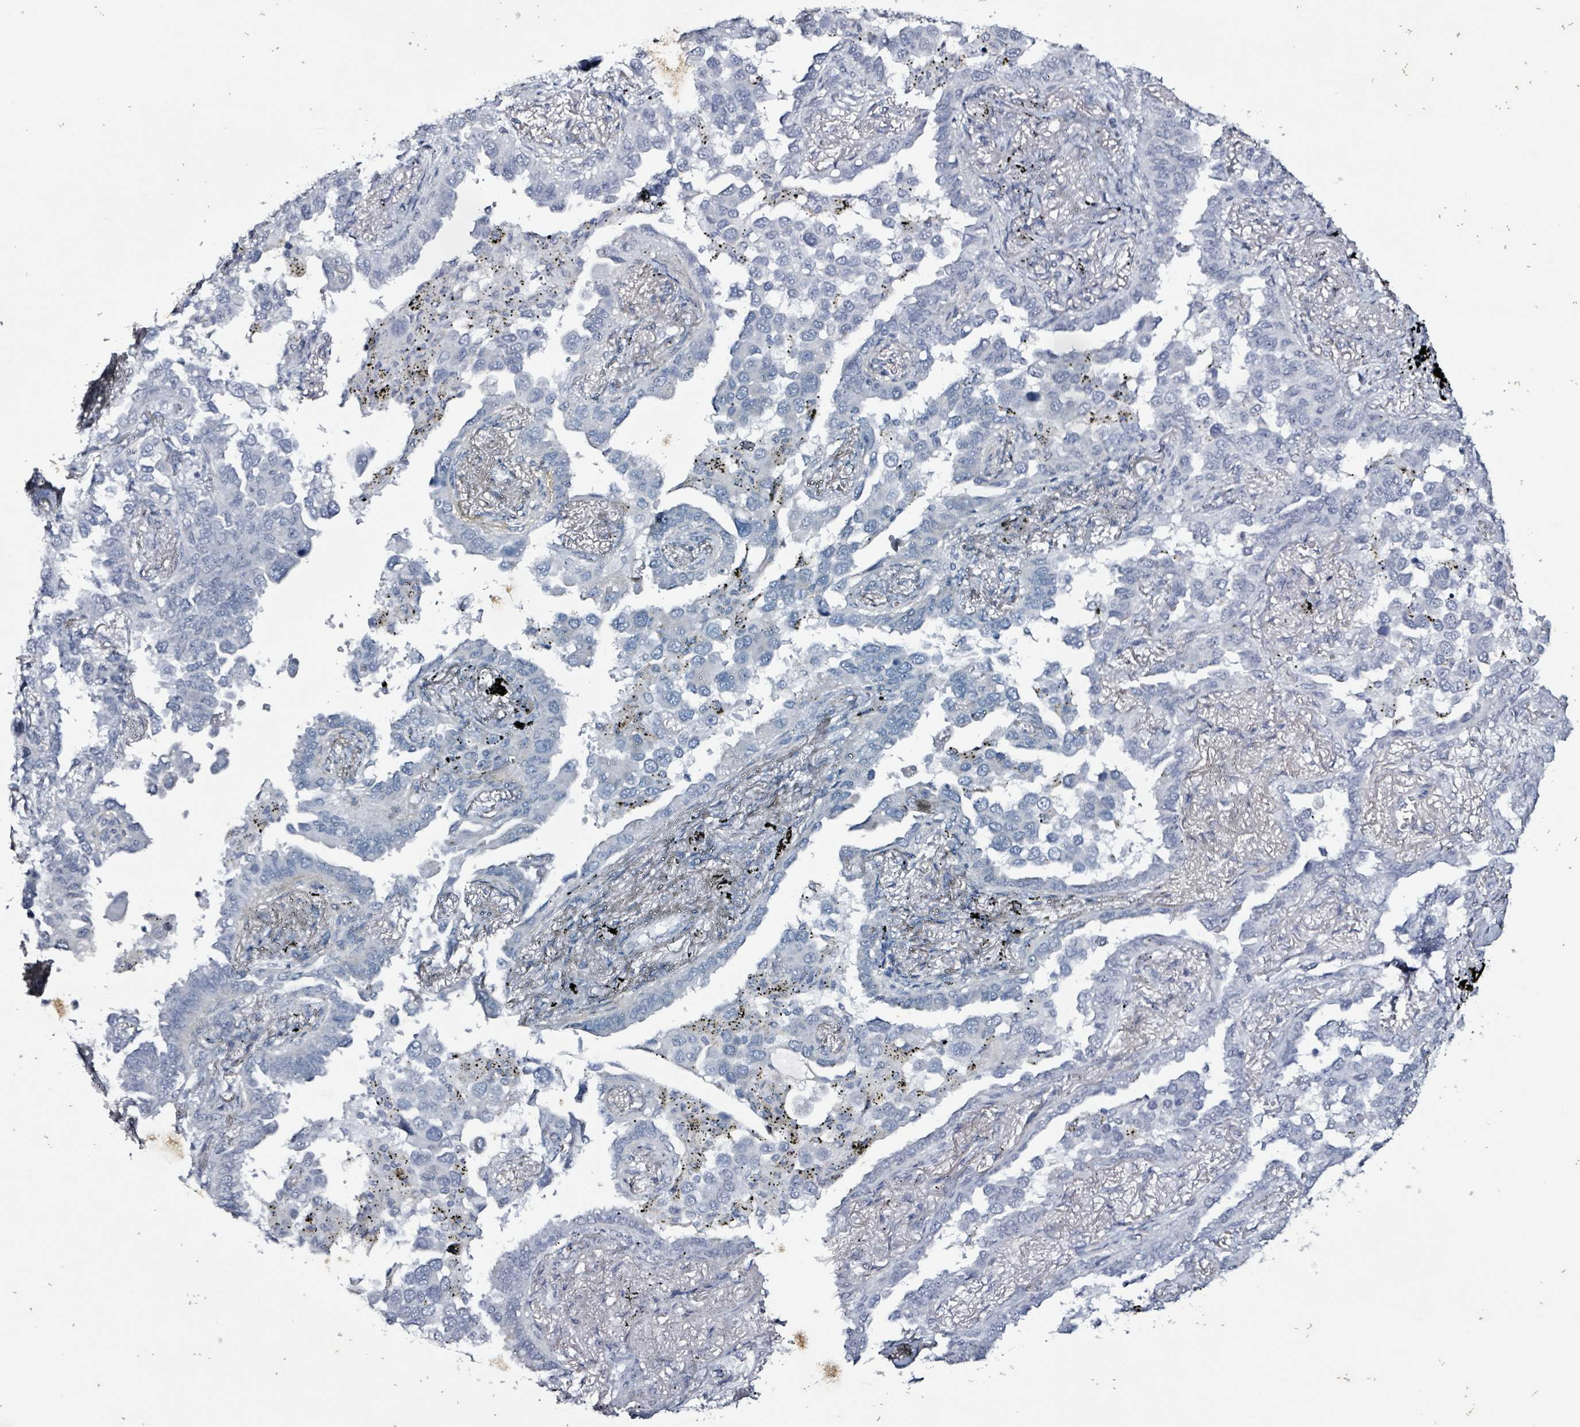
{"staining": {"intensity": "negative", "quantity": "none", "location": "none"}, "tissue": "lung cancer", "cell_type": "Tumor cells", "image_type": "cancer", "snomed": [{"axis": "morphology", "description": "Adenocarcinoma, NOS"}, {"axis": "topography", "description": "Lung"}], "caption": "A high-resolution micrograph shows immunohistochemistry (IHC) staining of lung cancer (adenocarcinoma), which shows no significant positivity in tumor cells.", "gene": "CA9", "patient": {"sex": "male", "age": 67}}